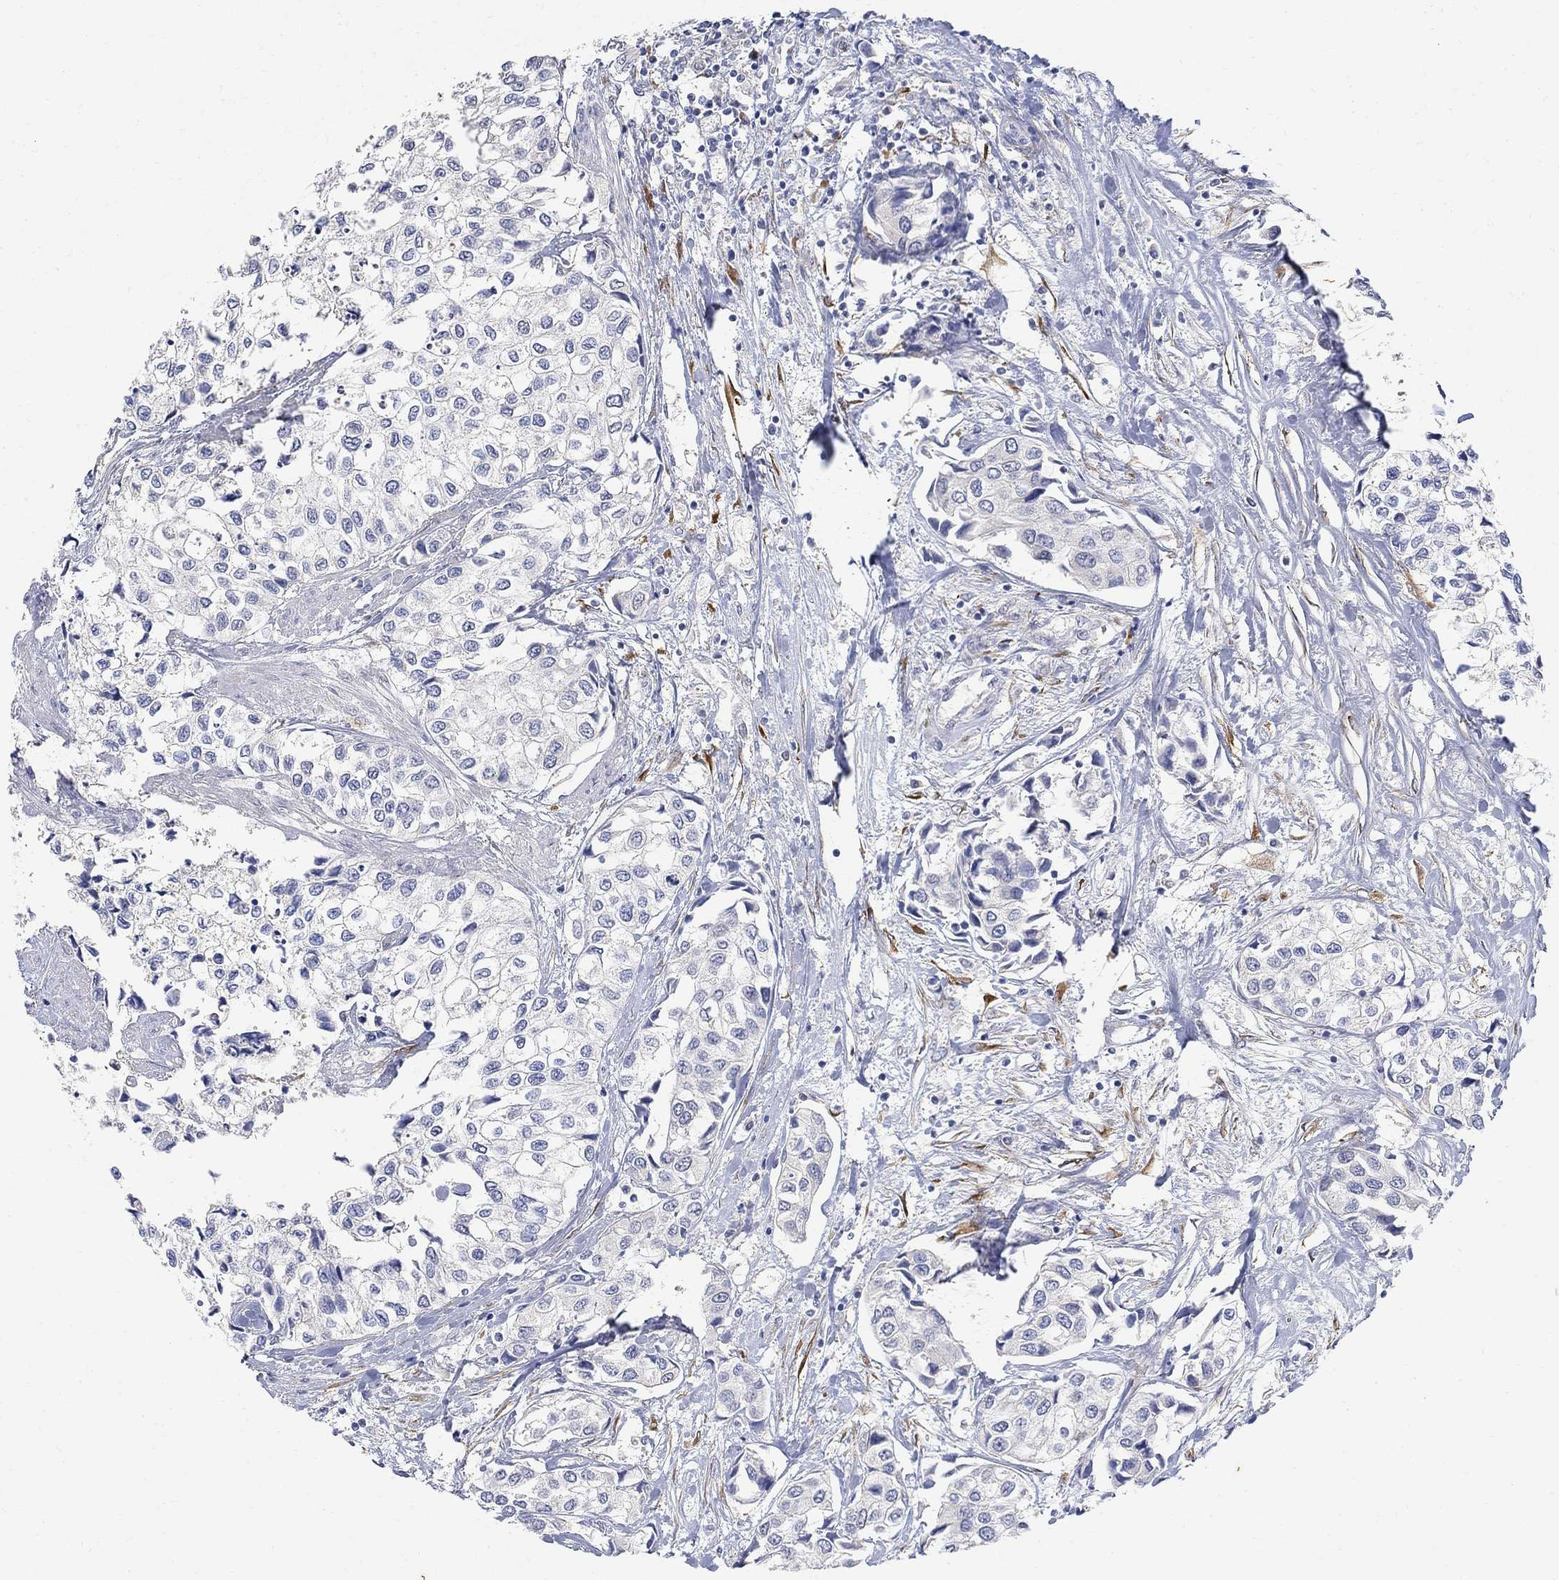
{"staining": {"intensity": "negative", "quantity": "none", "location": "none"}, "tissue": "urothelial cancer", "cell_type": "Tumor cells", "image_type": "cancer", "snomed": [{"axis": "morphology", "description": "Urothelial carcinoma, High grade"}, {"axis": "topography", "description": "Urinary bladder"}], "caption": "Immunohistochemistry of high-grade urothelial carcinoma exhibits no positivity in tumor cells.", "gene": "FNDC5", "patient": {"sex": "male", "age": 73}}